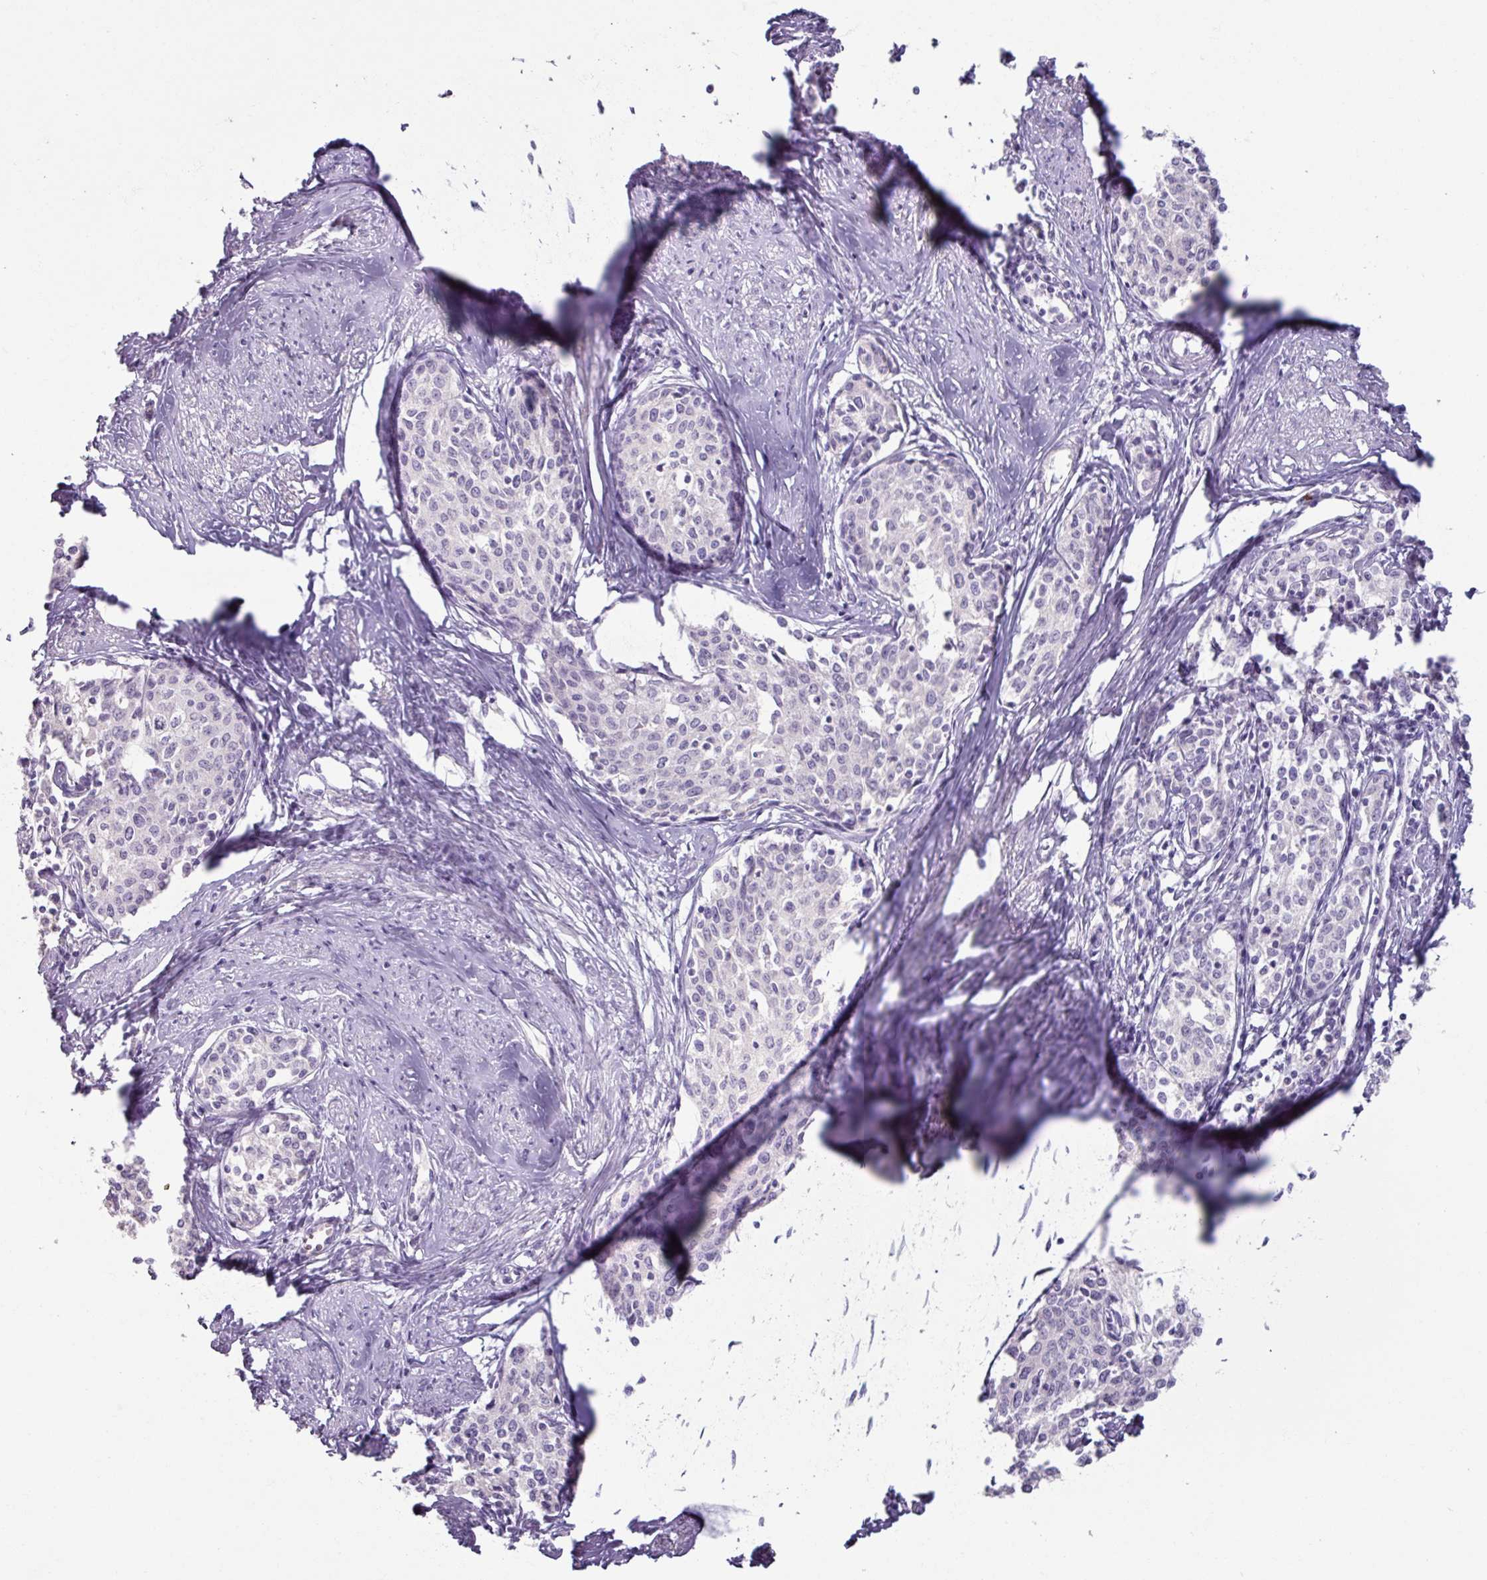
{"staining": {"intensity": "negative", "quantity": "none", "location": "none"}, "tissue": "cervical cancer", "cell_type": "Tumor cells", "image_type": "cancer", "snomed": [{"axis": "morphology", "description": "Squamous cell carcinoma, NOS"}, {"axis": "morphology", "description": "Adenocarcinoma, NOS"}, {"axis": "topography", "description": "Cervix"}], "caption": "Immunohistochemical staining of human cervical cancer (adenocarcinoma) demonstrates no significant expression in tumor cells.", "gene": "SLC27A5", "patient": {"sex": "female", "age": 52}}